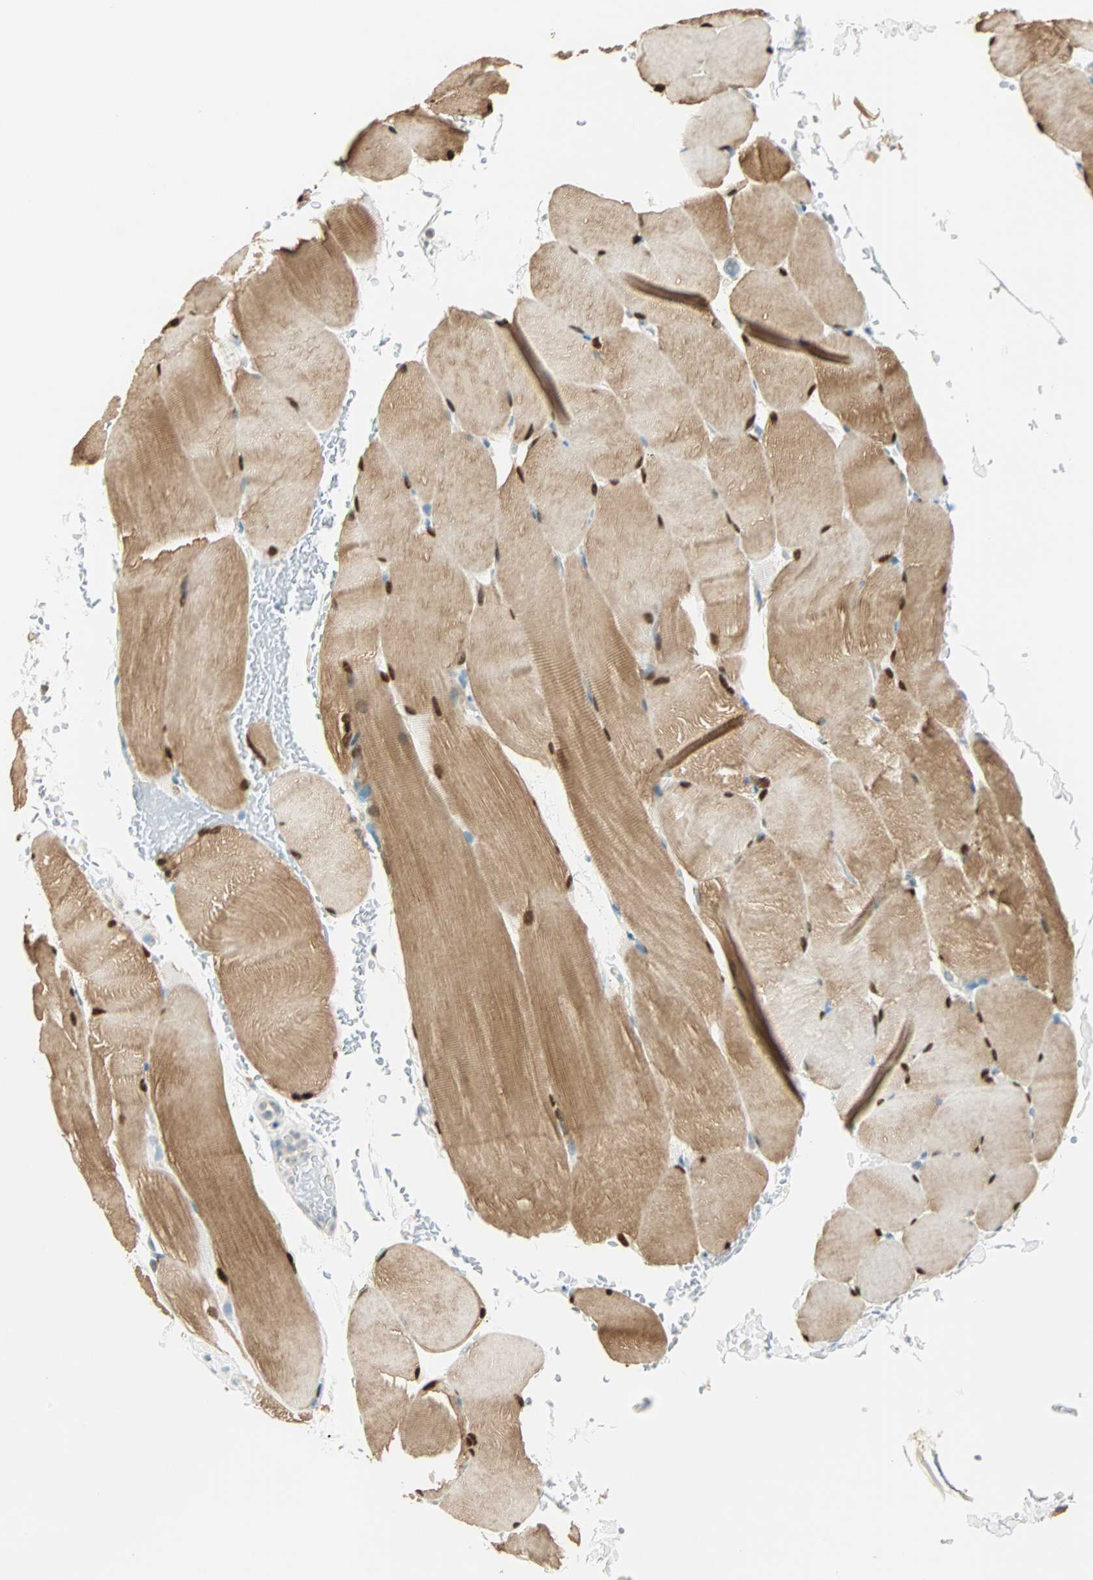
{"staining": {"intensity": "moderate", "quantity": ">75%", "location": "nuclear"}, "tissue": "skeletal muscle", "cell_type": "Myocytes", "image_type": "normal", "snomed": [{"axis": "morphology", "description": "Normal tissue, NOS"}, {"axis": "topography", "description": "Skeletal muscle"}, {"axis": "topography", "description": "Parathyroid gland"}], "caption": "DAB (3,3'-diaminobenzidine) immunohistochemical staining of normal skeletal muscle displays moderate nuclear protein expression in about >75% of myocytes.", "gene": "S100A1", "patient": {"sex": "female", "age": 37}}